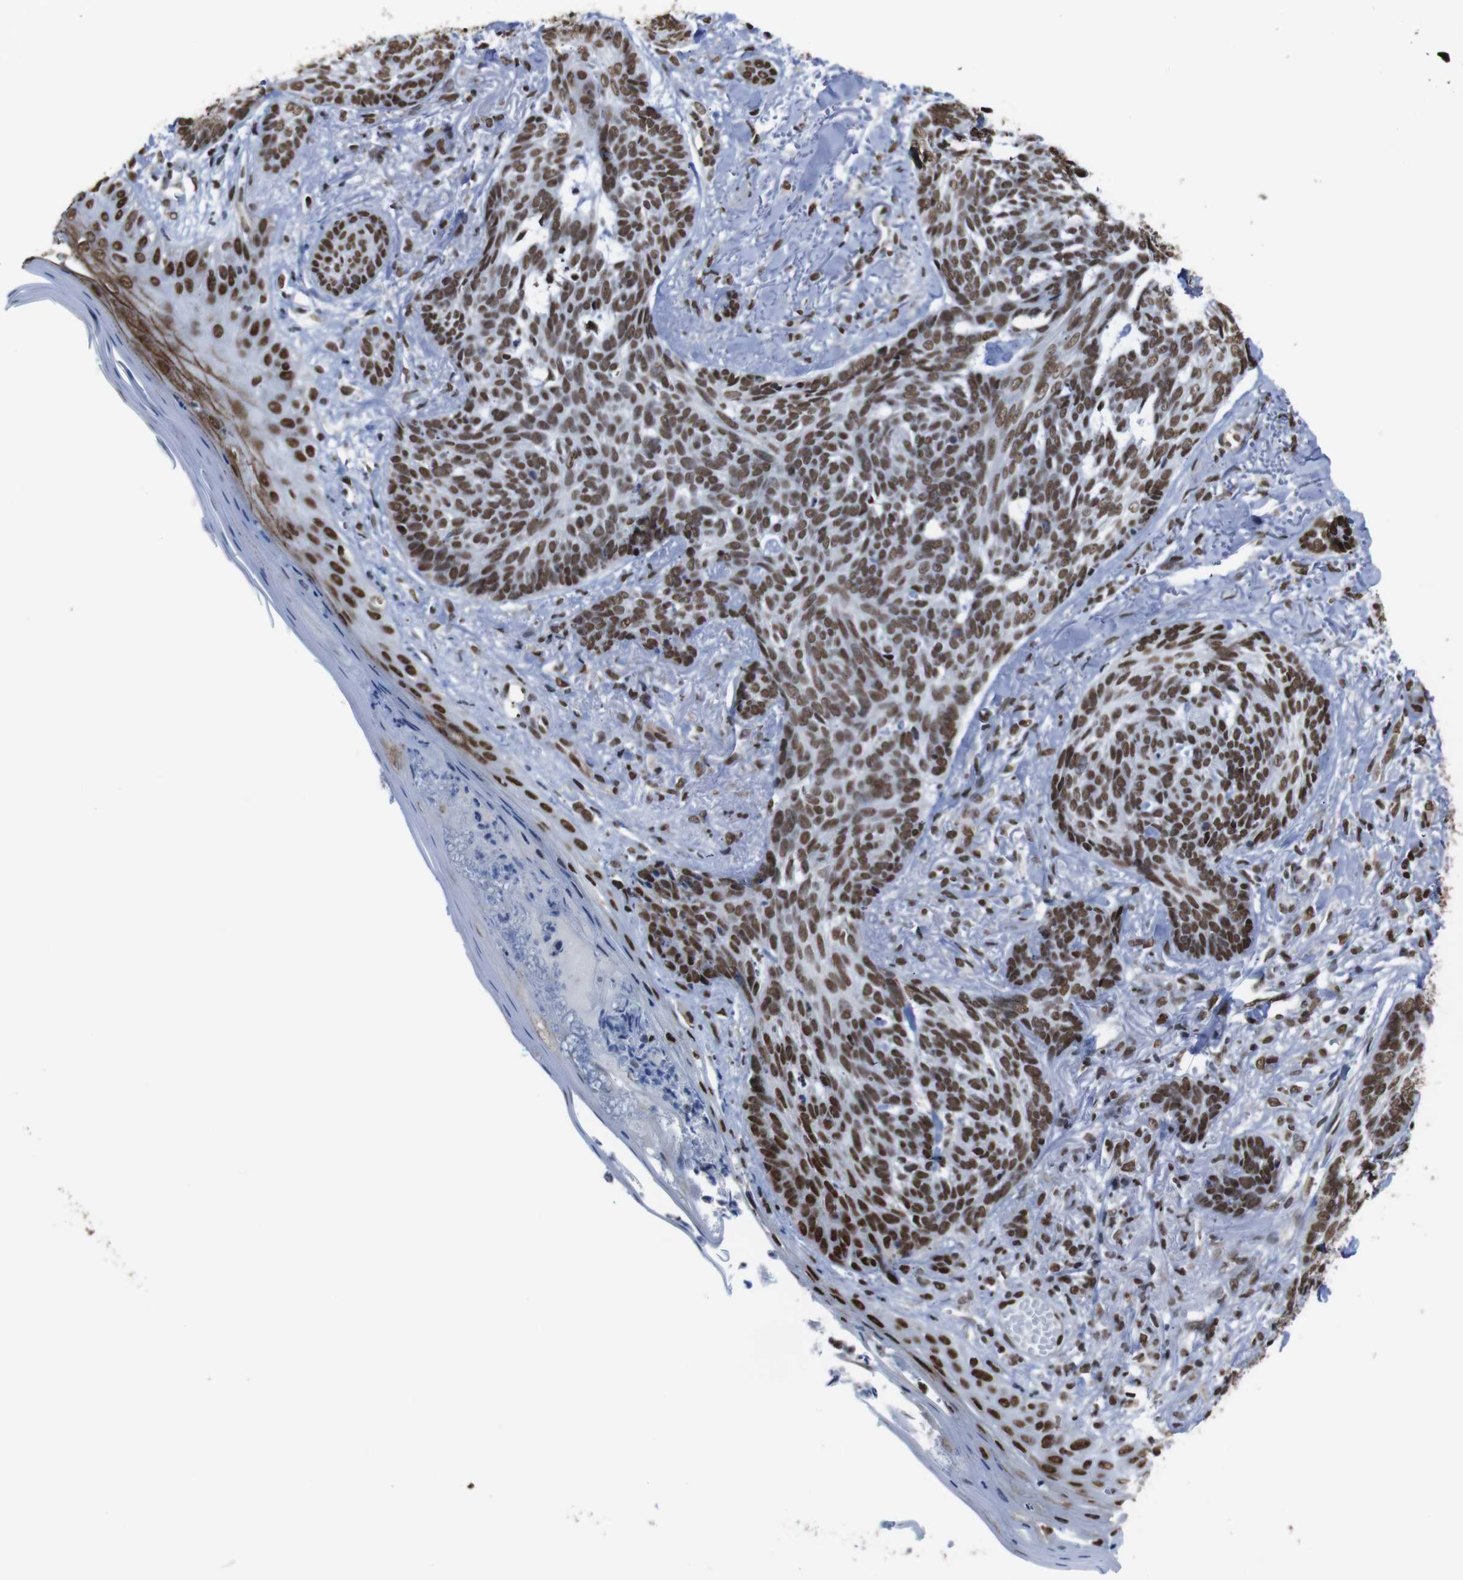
{"staining": {"intensity": "moderate", "quantity": ">75%", "location": "nuclear"}, "tissue": "skin cancer", "cell_type": "Tumor cells", "image_type": "cancer", "snomed": [{"axis": "morphology", "description": "Basal cell carcinoma"}, {"axis": "topography", "description": "Skin"}], "caption": "Skin cancer stained with a protein marker reveals moderate staining in tumor cells.", "gene": "ROMO1", "patient": {"sex": "male", "age": 43}}